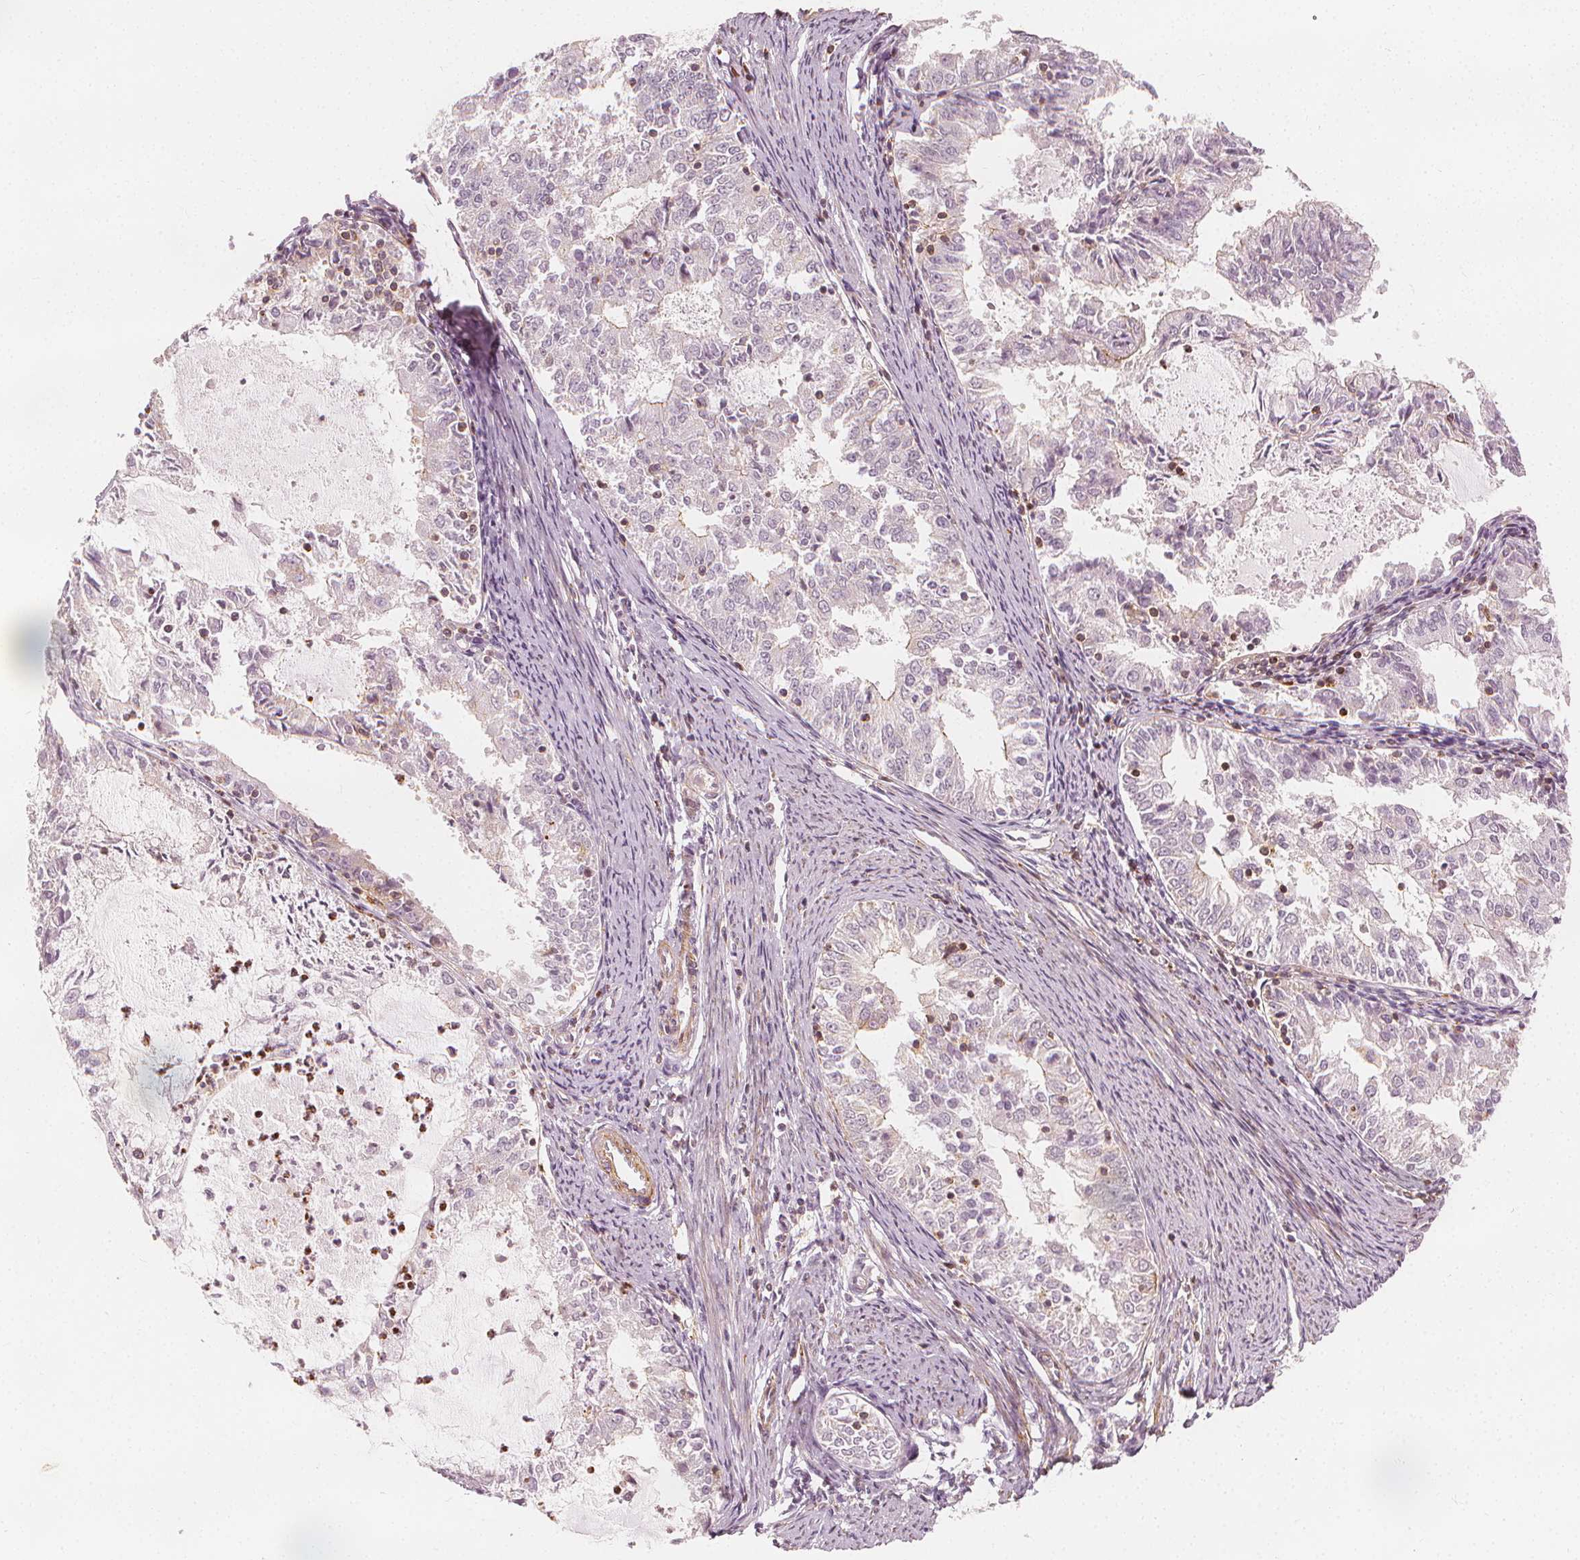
{"staining": {"intensity": "weak", "quantity": "<25%", "location": "cytoplasmic/membranous"}, "tissue": "endometrial cancer", "cell_type": "Tumor cells", "image_type": "cancer", "snomed": [{"axis": "morphology", "description": "Adenocarcinoma, NOS"}, {"axis": "topography", "description": "Endometrium"}], "caption": "This is a photomicrograph of immunohistochemistry staining of adenocarcinoma (endometrial), which shows no staining in tumor cells.", "gene": "ARHGAP26", "patient": {"sex": "female", "age": 57}}